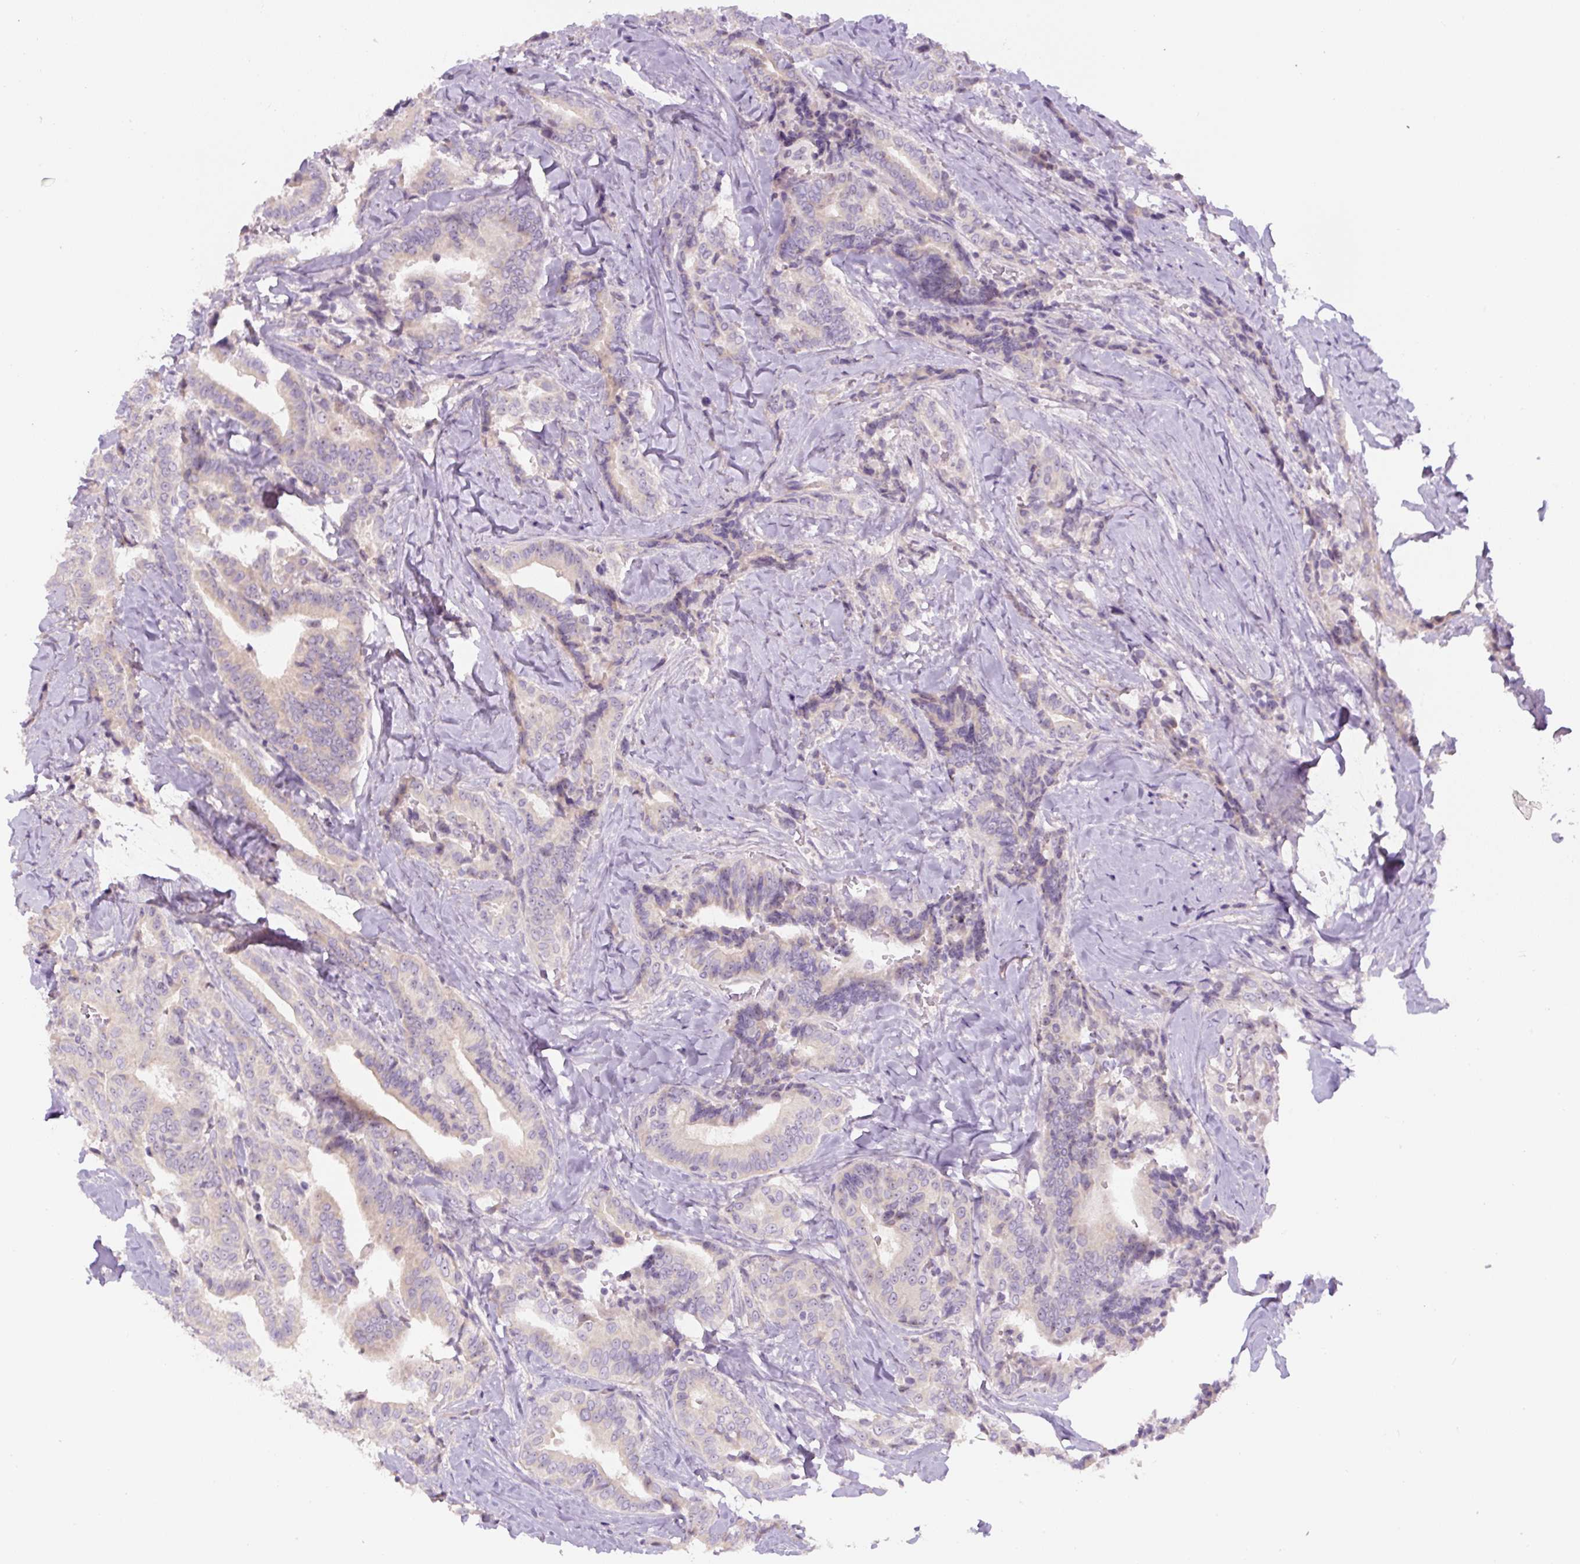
{"staining": {"intensity": "negative", "quantity": "none", "location": "none"}, "tissue": "thyroid cancer", "cell_type": "Tumor cells", "image_type": "cancer", "snomed": [{"axis": "morphology", "description": "Papillary adenocarcinoma, NOS"}, {"axis": "topography", "description": "Thyroid gland"}], "caption": "The histopathology image displays no staining of tumor cells in thyroid cancer (papillary adenocarcinoma). The staining was performed using DAB (3,3'-diaminobenzidine) to visualize the protein expression in brown, while the nuclei were stained in blue with hematoxylin (Magnification: 20x).", "gene": "TMEM151B", "patient": {"sex": "male", "age": 61}}